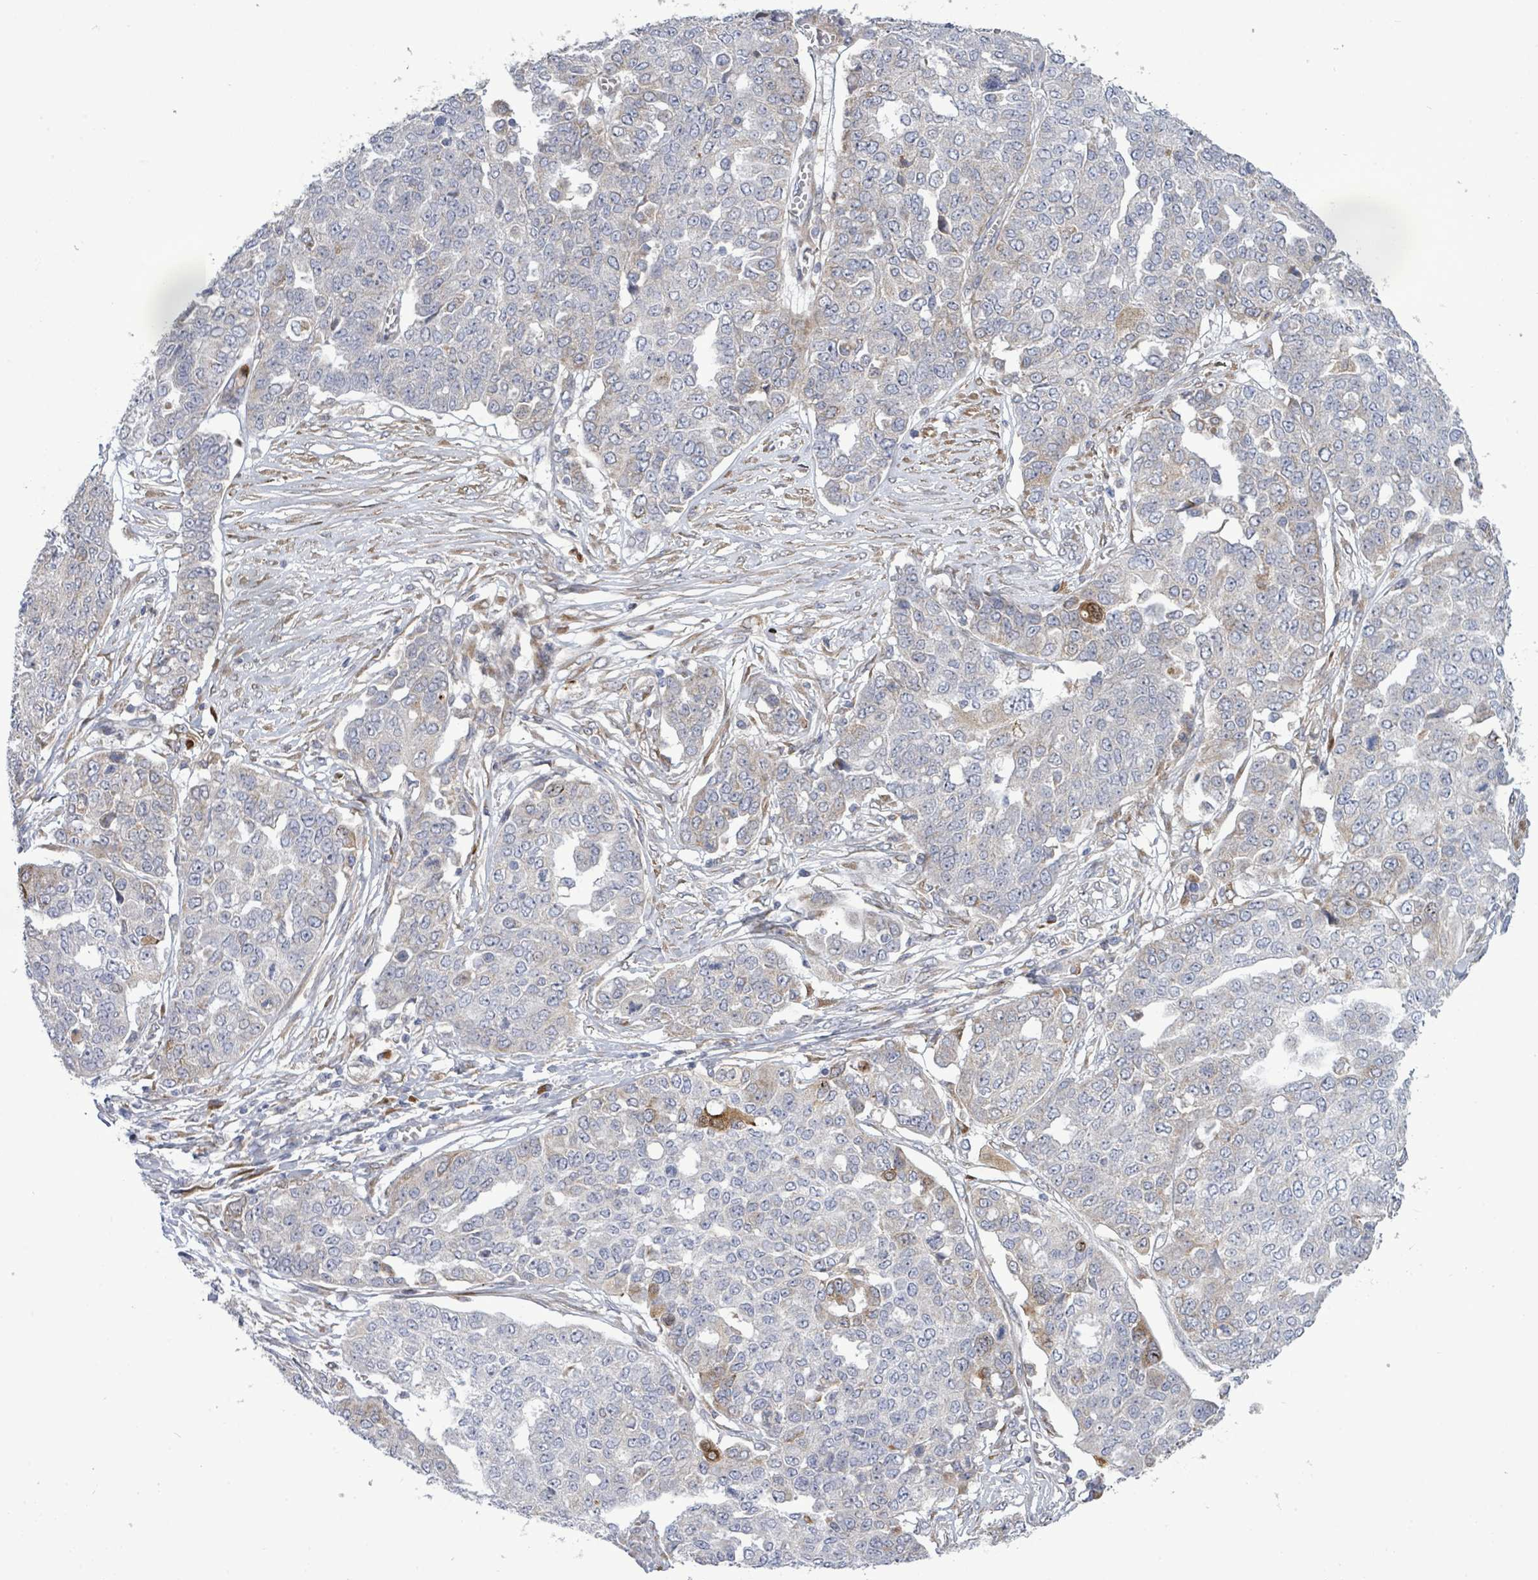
{"staining": {"intensity": "moderate", "quantity": "<25%", "location": "cytoplasmic/membranous"}, "tissue": "ovarian cancer", "cell_type": "Tumor cells", "image_type": "cancer", "snomed": [{"axis": "morphology", "description": "Cystadenocarcinoma, serous, NOS"}, {"axis": "topography", "description": "Soft tissue"}, {"axis": "topography", "description": "Ovary"}], "caption": "Immunohistochemical staining of ovarian serous cystadenocarcinoma exhibits low levels of moderate cytoplasmic/membranous protein expression in about <25% of tumor cells.", "gene": "SAR1A", "patient": {"sex": "female", "age": 57}}